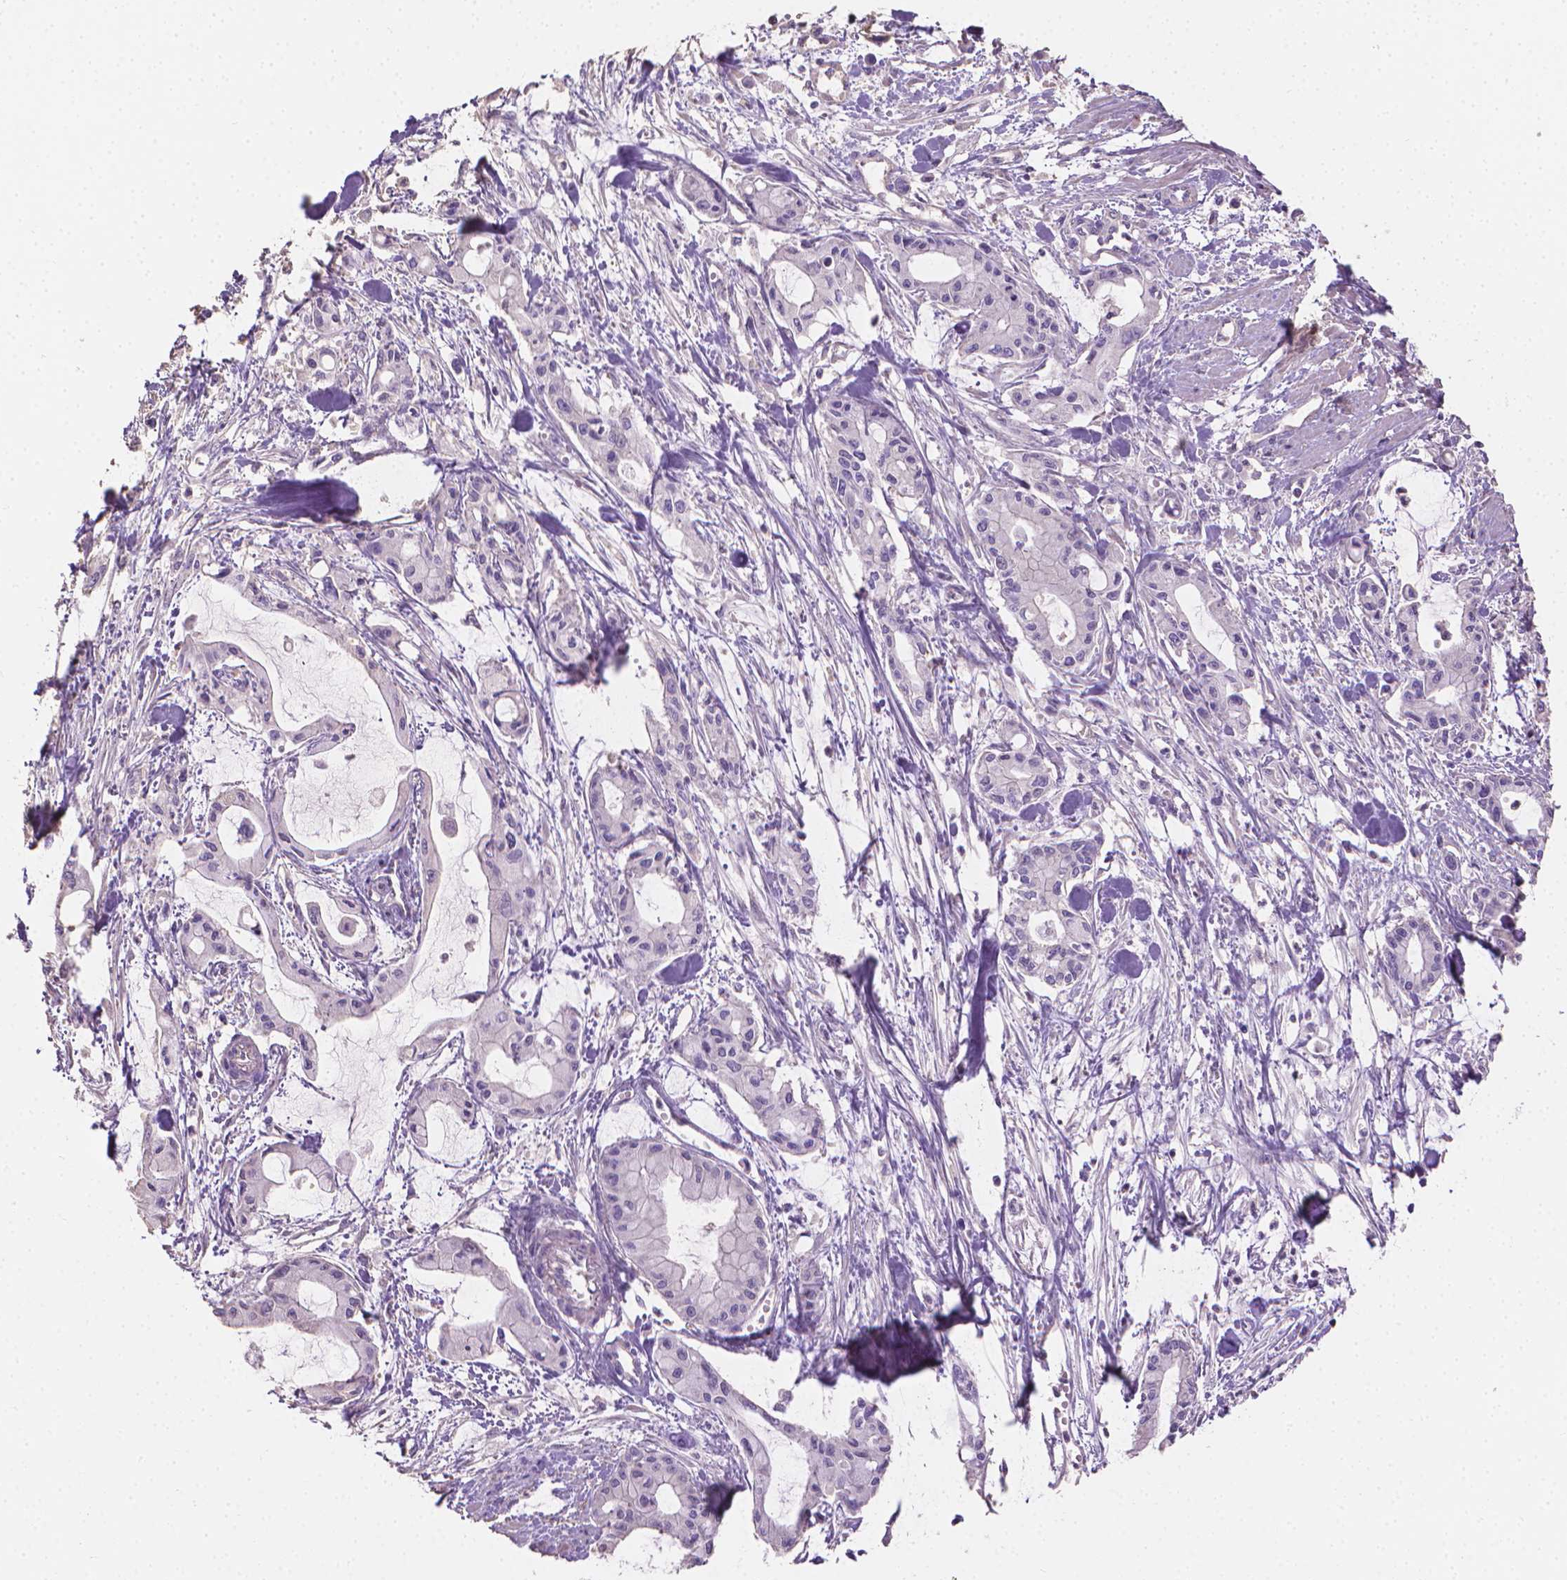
{"staining": {"intensity": "negative", "quantity": "none", "location": "none"}, "tissue": "pancreatic cancer", "cell_type": "Tumor cells", "image_type": "cancer", "snomed": [{"axis": "morphology", "description": "Adenocarcinoma, NOS"}, {"axis": "topography", "description": "Pancreas"}], "caption": "This is an IHC photomicrograph of pancreatic adenocarcinoma. There is no positivity in tumor cells.", "gene": "CABCOCO1", "patient": {"sex": "male", "age": 48}}